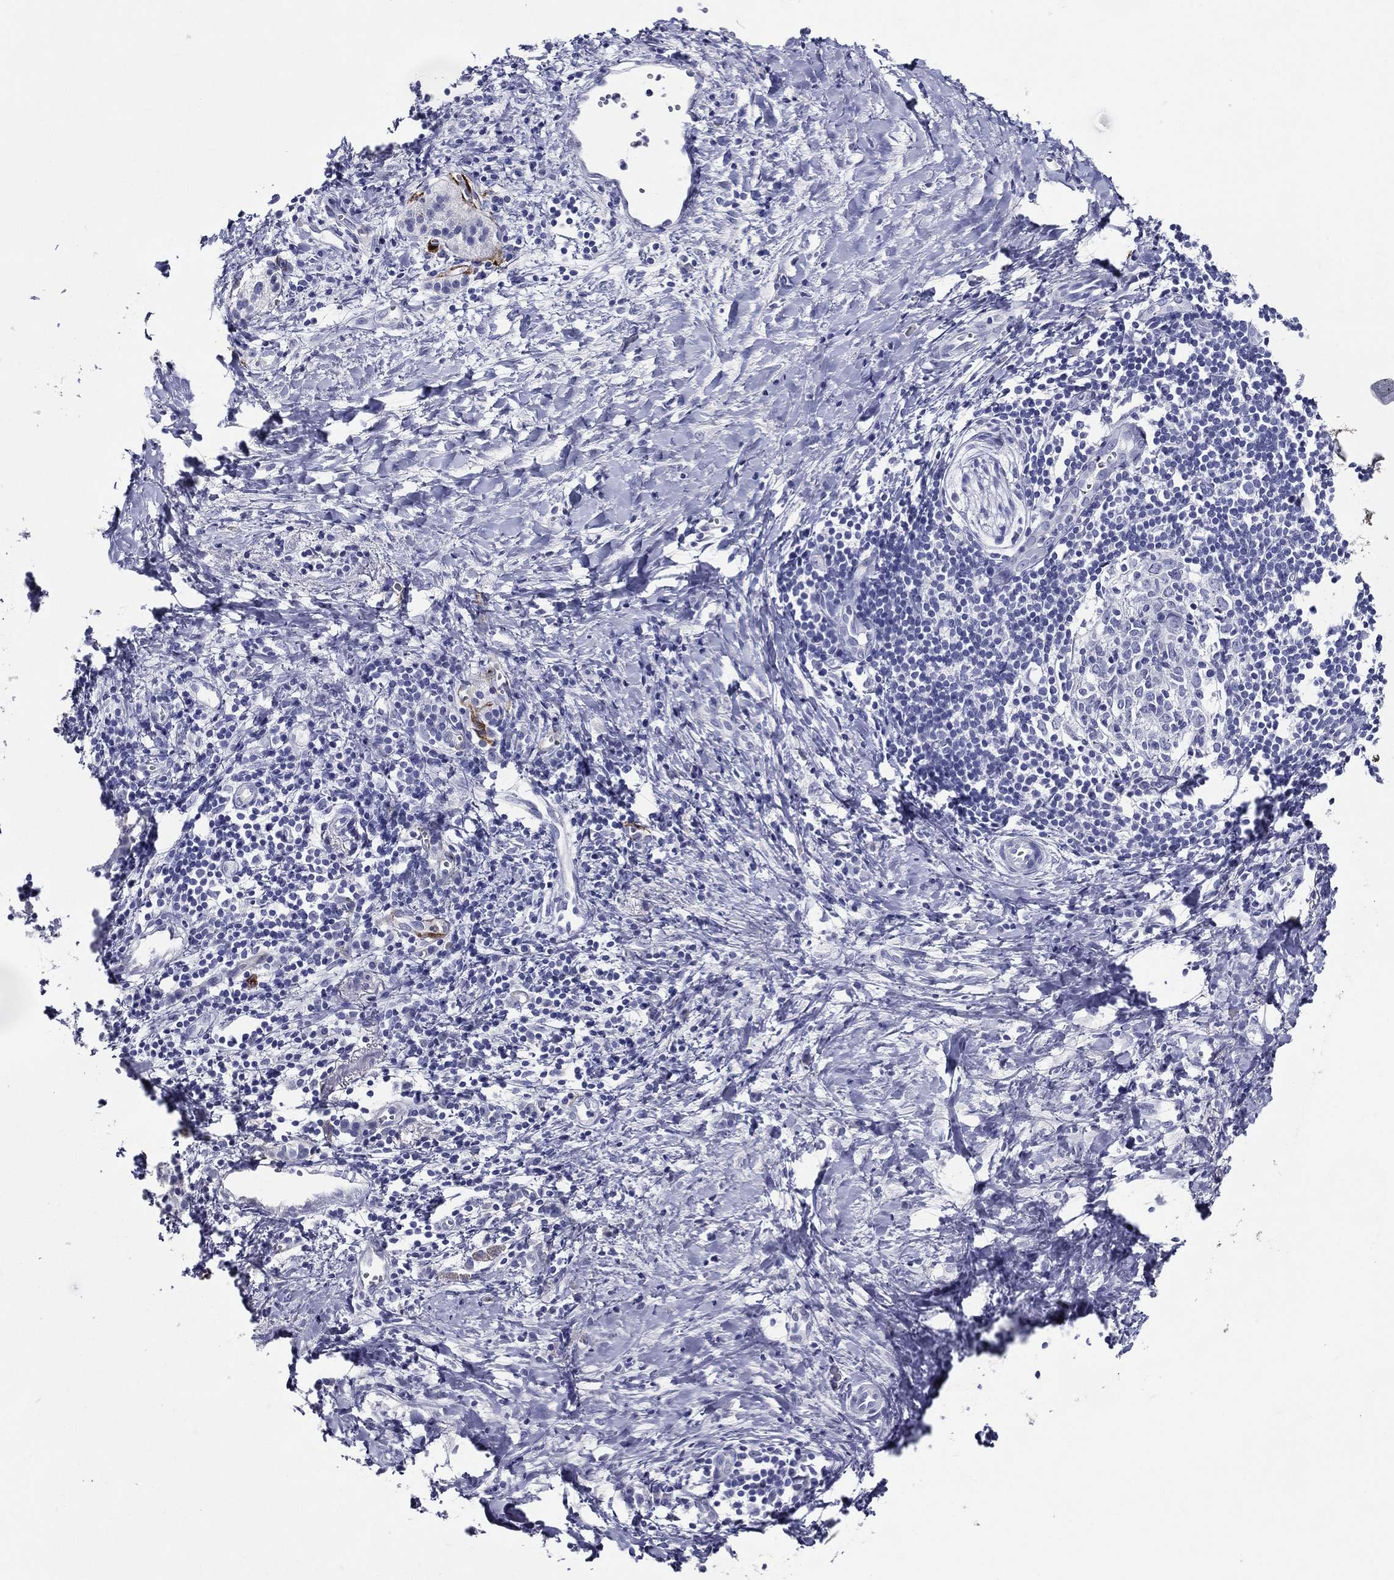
{"staining": {"intensity": "negative", "quantity": "none", "location": "none"}, "tissue": "soft tissue", "cell_type": "Fibroblasts", "image_type": "normal", "snomed": [{"axis": "morphology", "description": "Normal tissue, NOS"}, {"axis": "morphology", "description": "Adenocarcinoma, NOS"}, {"axis": "topography", "description": "Pancreas"}, {"axis": "topography", "description": "Peripheral nerve tissue"}], "caption": "The immunohistochemistry (IHC) histopathology image has no significant positivity in fibroblasts of soft tissue.", "gene": "ACE2", "patient": {"sex": "male", "age": 61}}